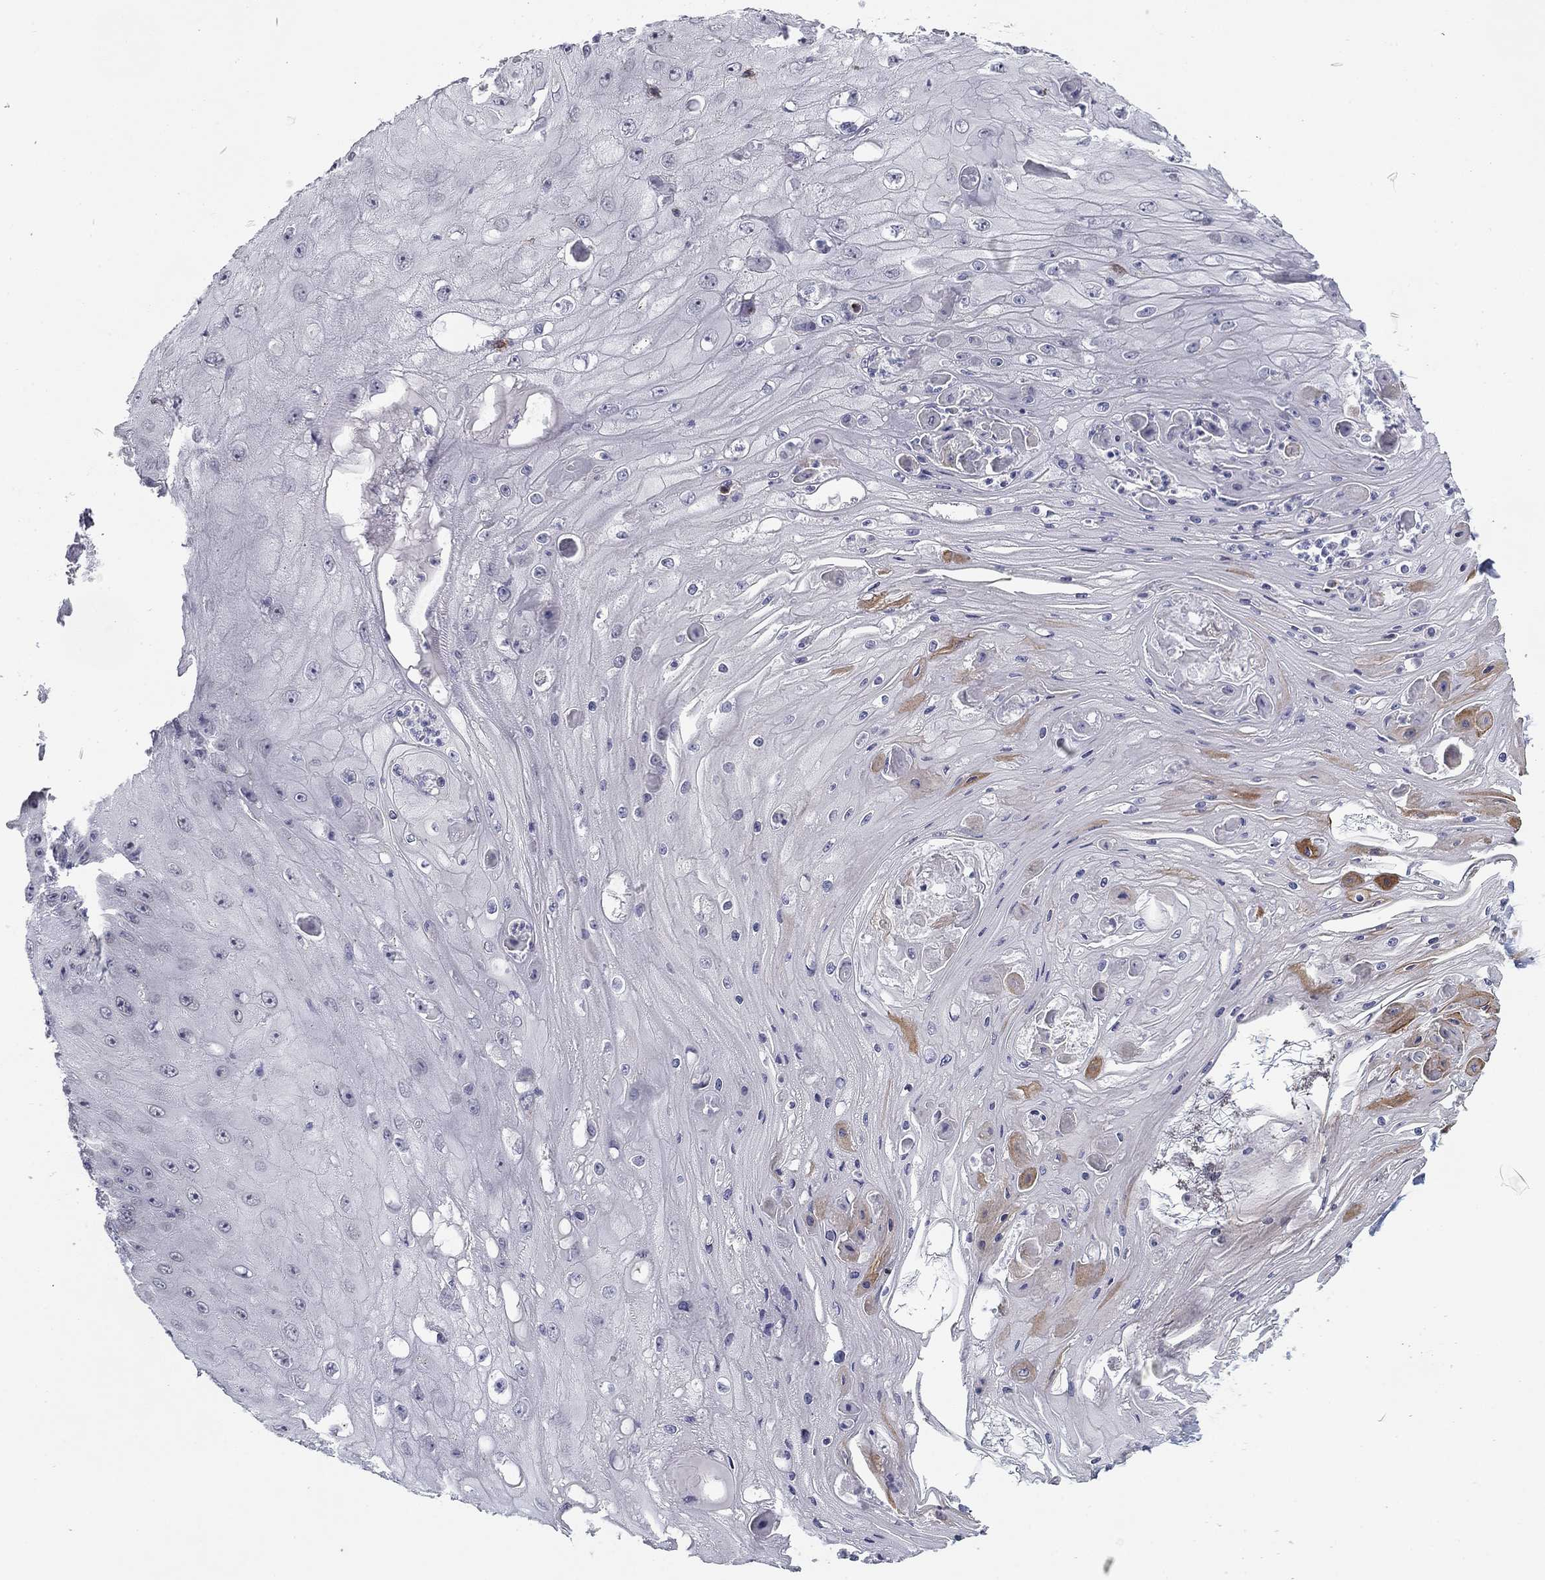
{"staining": {"intensity": "negative", "quantity": "none", "location": "none"}, "tissue": "skin cancer", "cell_type": "Tumor cells", "image_type": "cancer", "snomed": [{"axis": "morphology", "description": "Squamous cell carcinoma, NOS"}, {"axis": "topography", "description": "Skin"}], "caption": "A micrograph of squamous cell carcinoma (skin) stained for a protein exhibits no brown staining in tumor cells.", "gene": "TRAT1", "patient": {"sex": "male", "age": 70}}